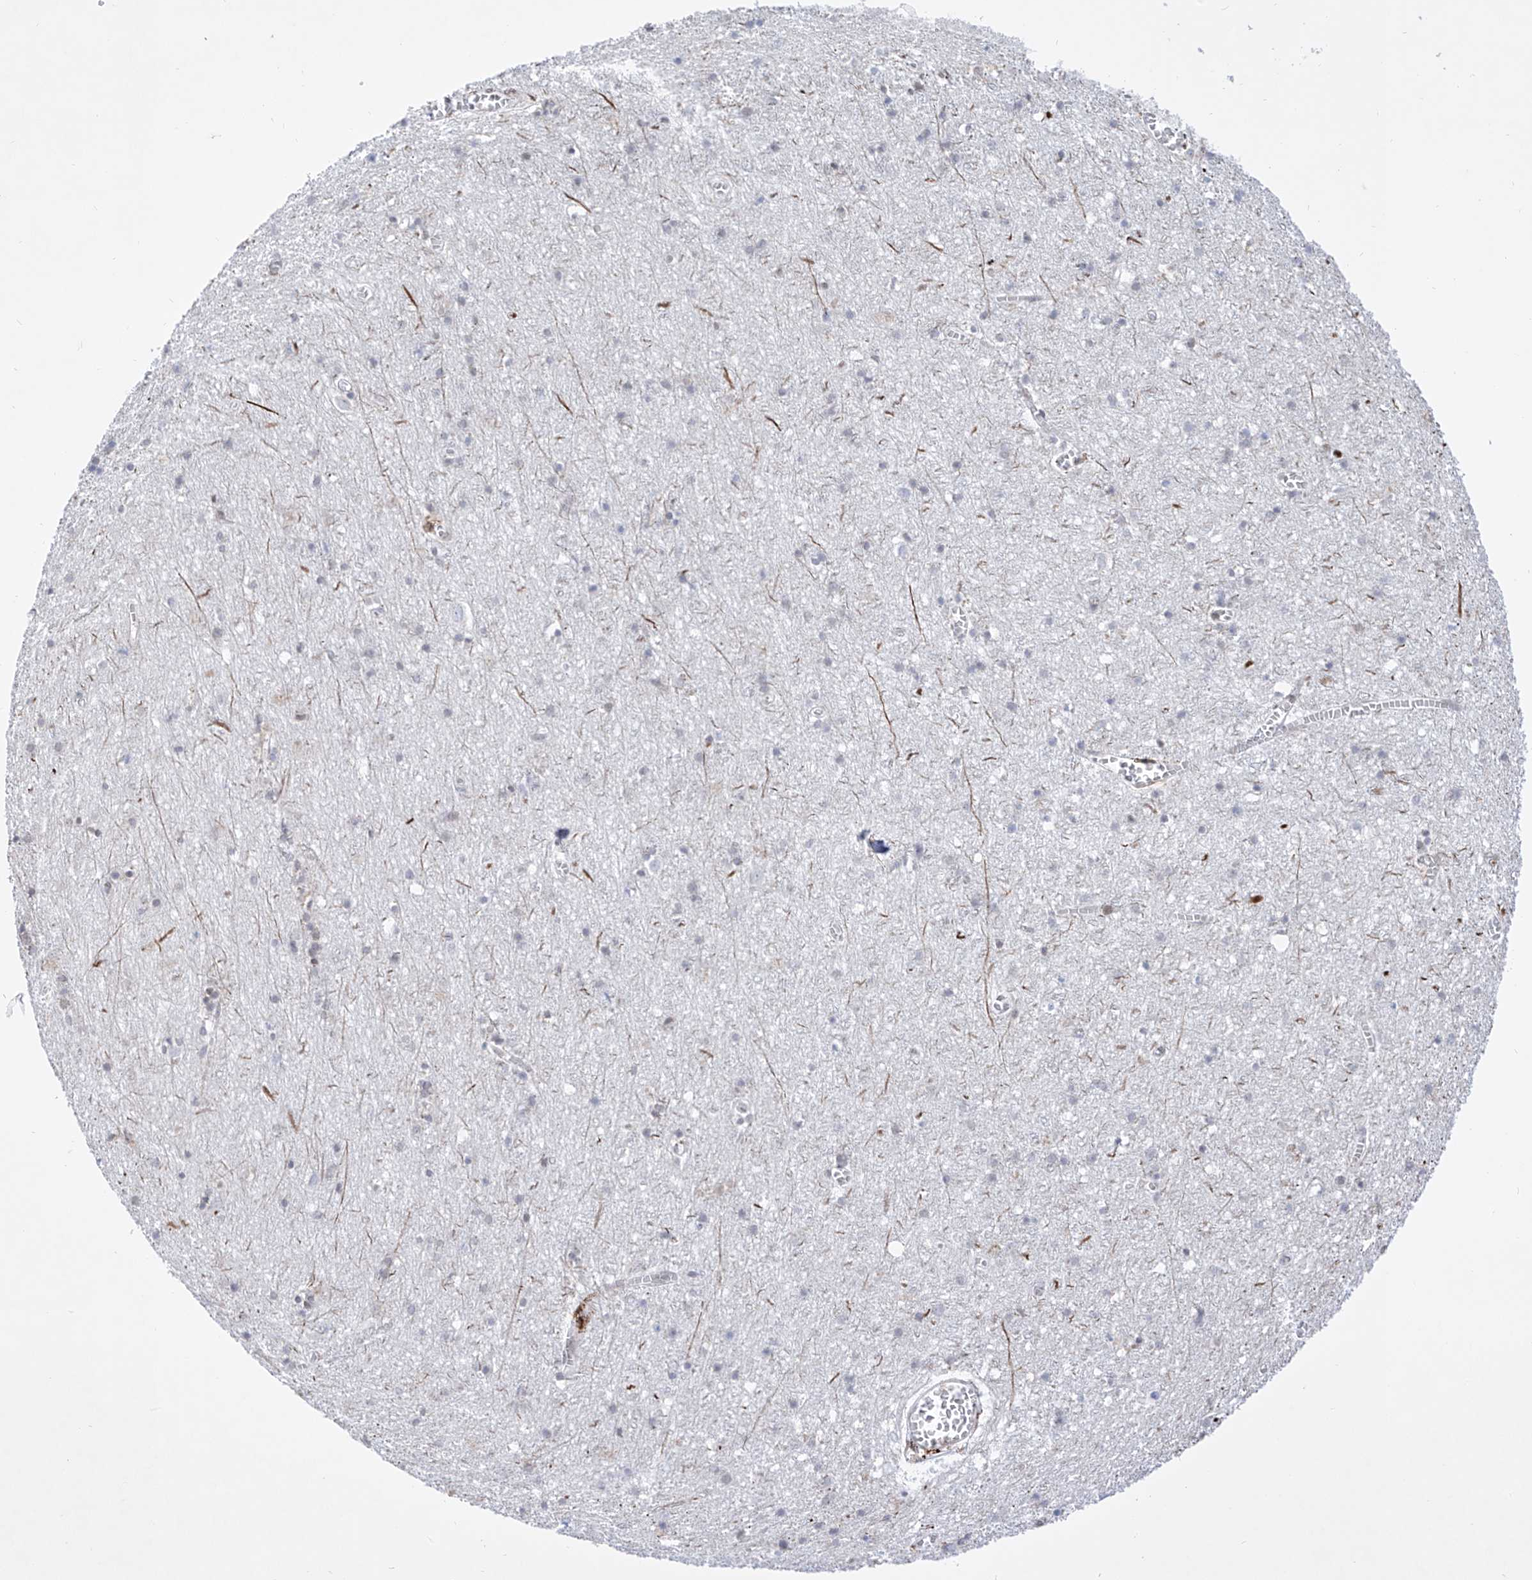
{"staining": {"intensity": "negative", "quantity": "none", "location": "none"}, "tissue": "cerebral cortex", "cell_type": "Endothelial cells", "image_type": "normal", "snomed": [{"axis": "morphology", "description": "Normal tissue, NOS"}, {"axis": "topography", "description": "Cerebral cortex"}], "caption": "Immunohistochemistry (IHC) histopathology image of normal cerebral cortex: human cerebral cortex stained with DAB (3,3'-diaminobenzidine) reveals no significant protein staining in endothelial cells. Brightfield microscopy of immunohistochemistry (IHC) stained with DAB (3,3'-diaminobenzidine) (brown) and hematoxylin (blue), captured at high magnification.", "gene": "LCLAT1", "patient": {"sex": "female", "age": 64}}